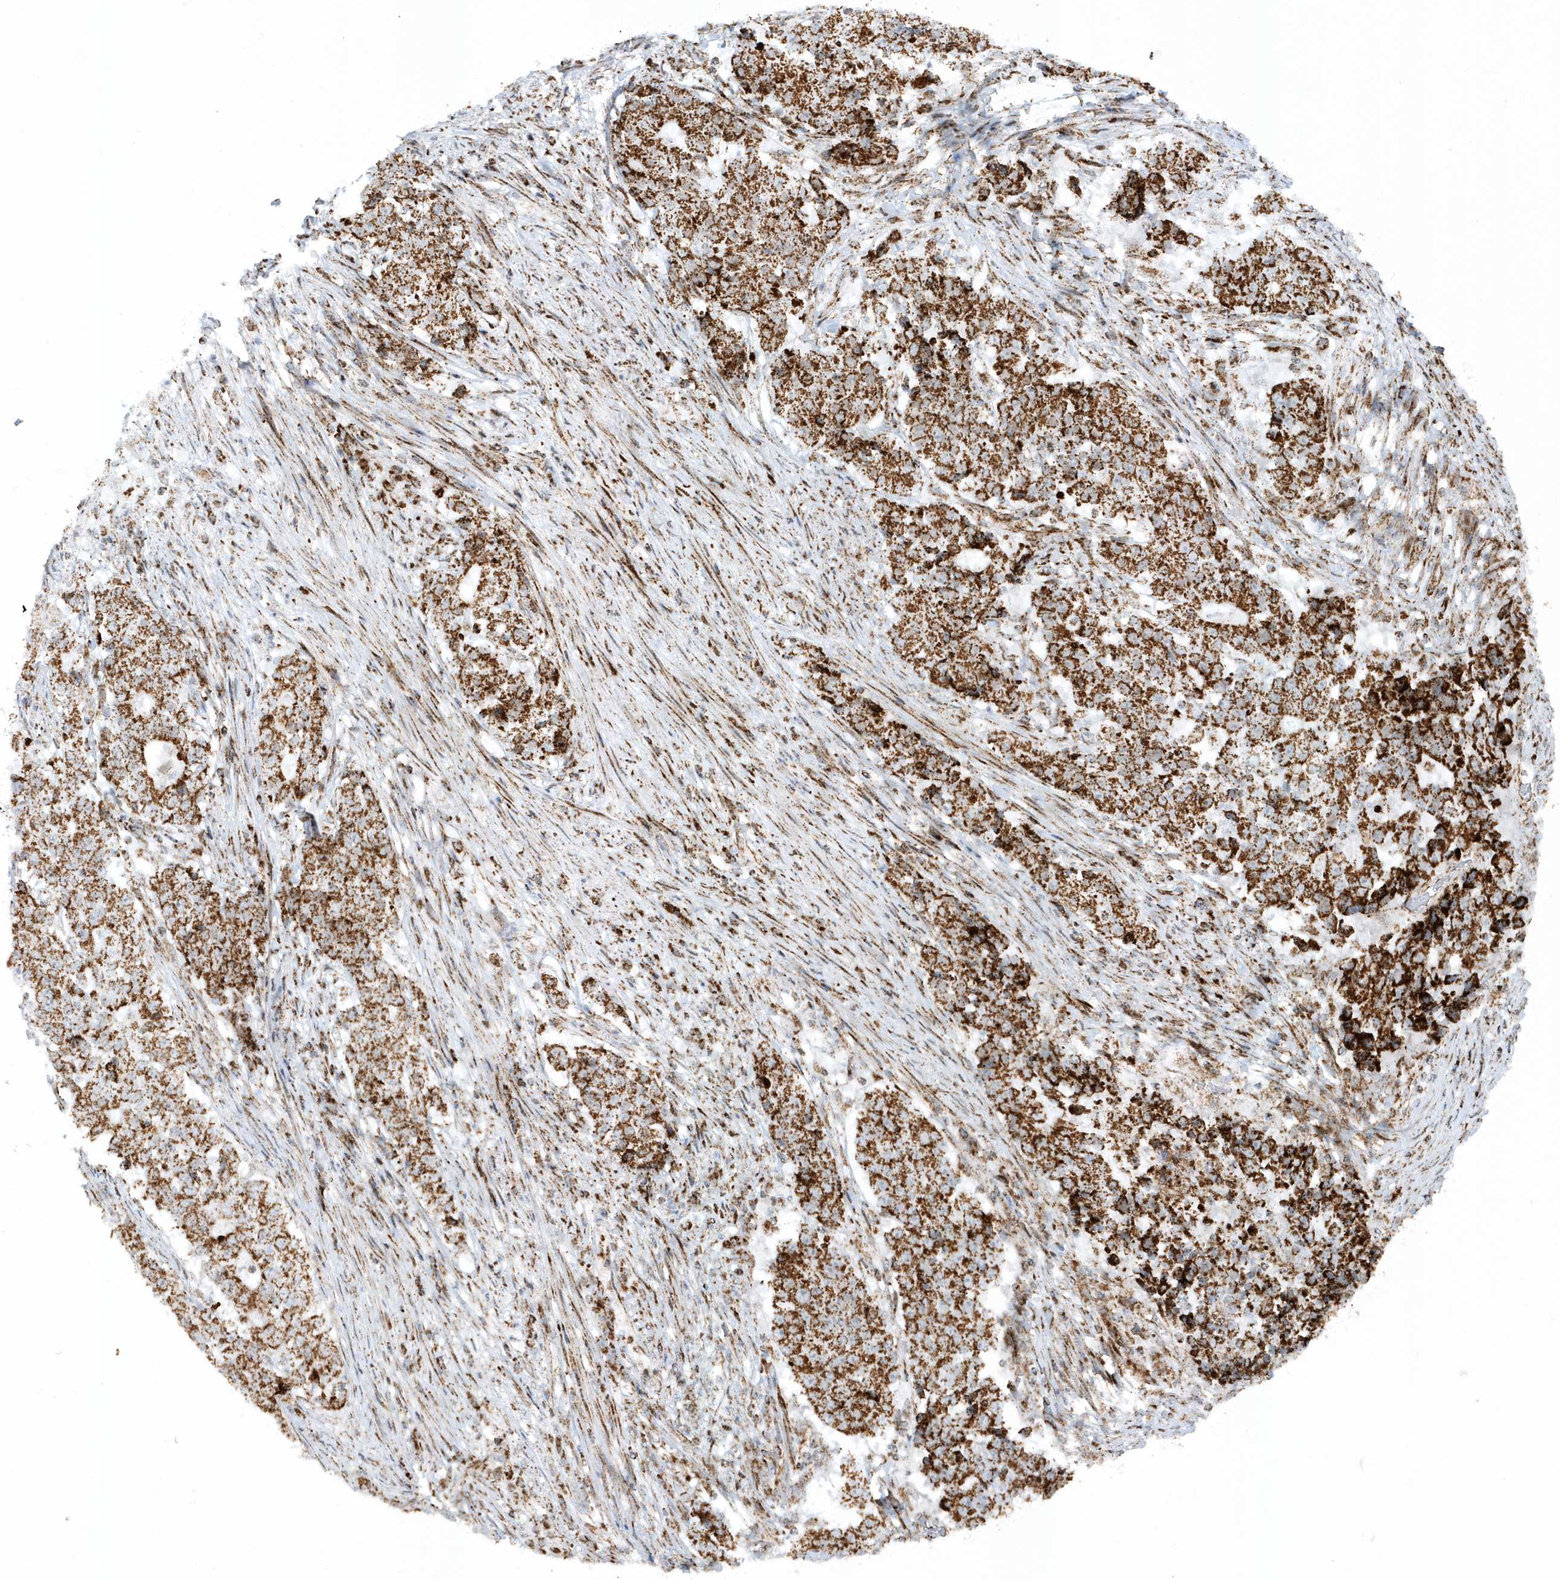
{"staining": {"intensity": "strong", "quantity": ">75%", "location": "cytoplasmic/membranous"}, "tissue": "stomach cancer", "cell_type": "Tumor cells", "image_type": "cancer", "snomed": [{"axis": "morphology", "description": "Adenocarcinoma, NOS"}, {"axis": "topography", "description": "Stomach"}], "caption": "This histopathology image reveals stomach cancer (adenocarcinoma) stained with immunohistochemistry (IHC) to label a protein in brown. The cytoplasmic/membranous of tumor cells show strong positivity for the protein. Nuclei are counter-stained blue.", "gene": "CRY2", "patient": {"sex": "male", "age": 59}}